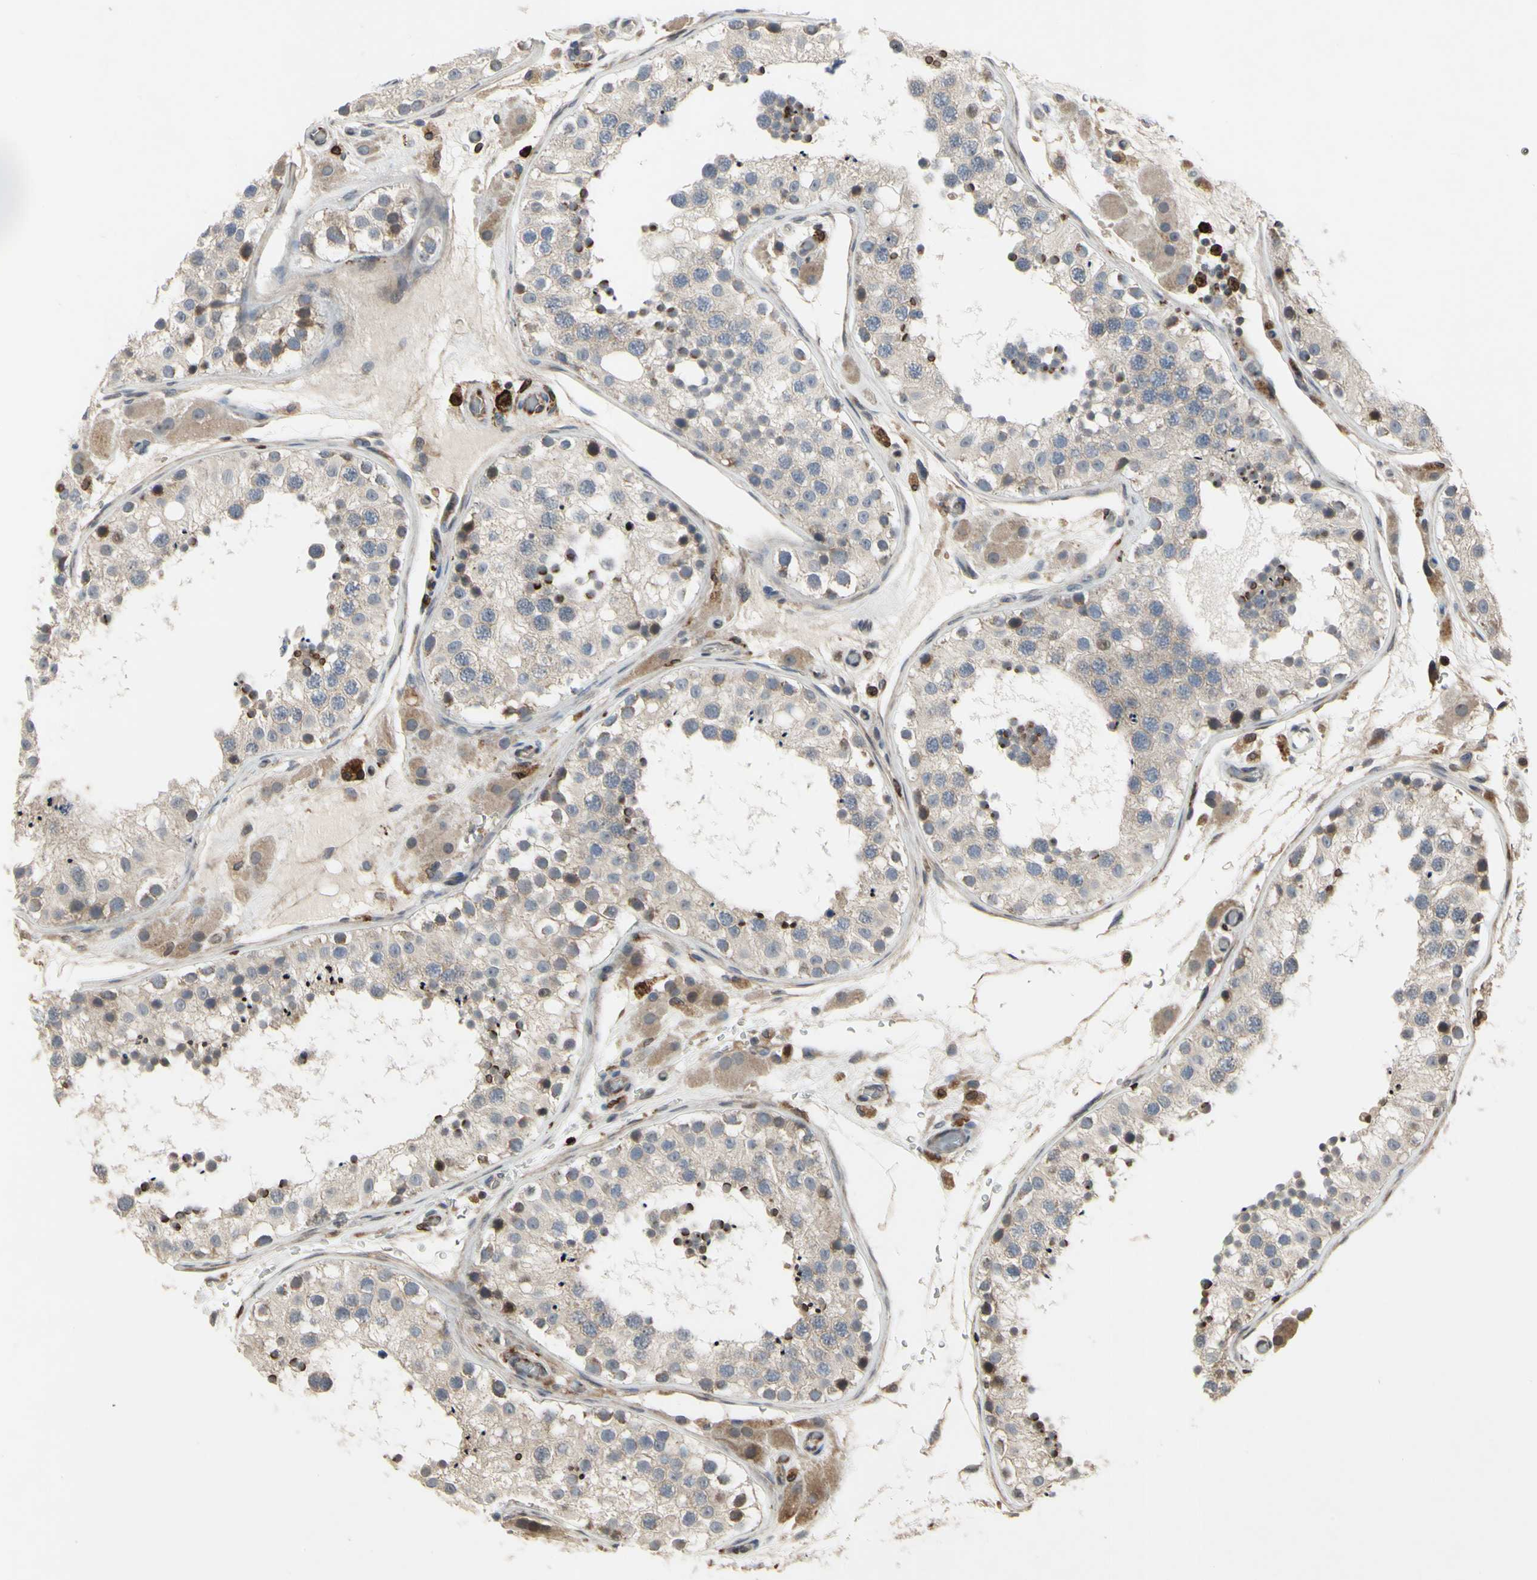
{"staining": {"intensity": "negative", "quantity": "none", "location": "none"}, "tissue": "testis", "cell_type": "Cells in seminiferous ducts", "image_type": "normal", "snomed": [{"axis": "morphology", "description": "Normal tissue, NOS"}, {"axis": "topography", "description": "Testis"}, {"axis": "topography", "description": "Epididymis"}], "caption": "This is an IHC photomicrograph of unremarkable human testis. There is no staining in cells in seminiferous ducts.", "gene": "PLXNA2", "patient": {"sex": "male", "age": 26}}